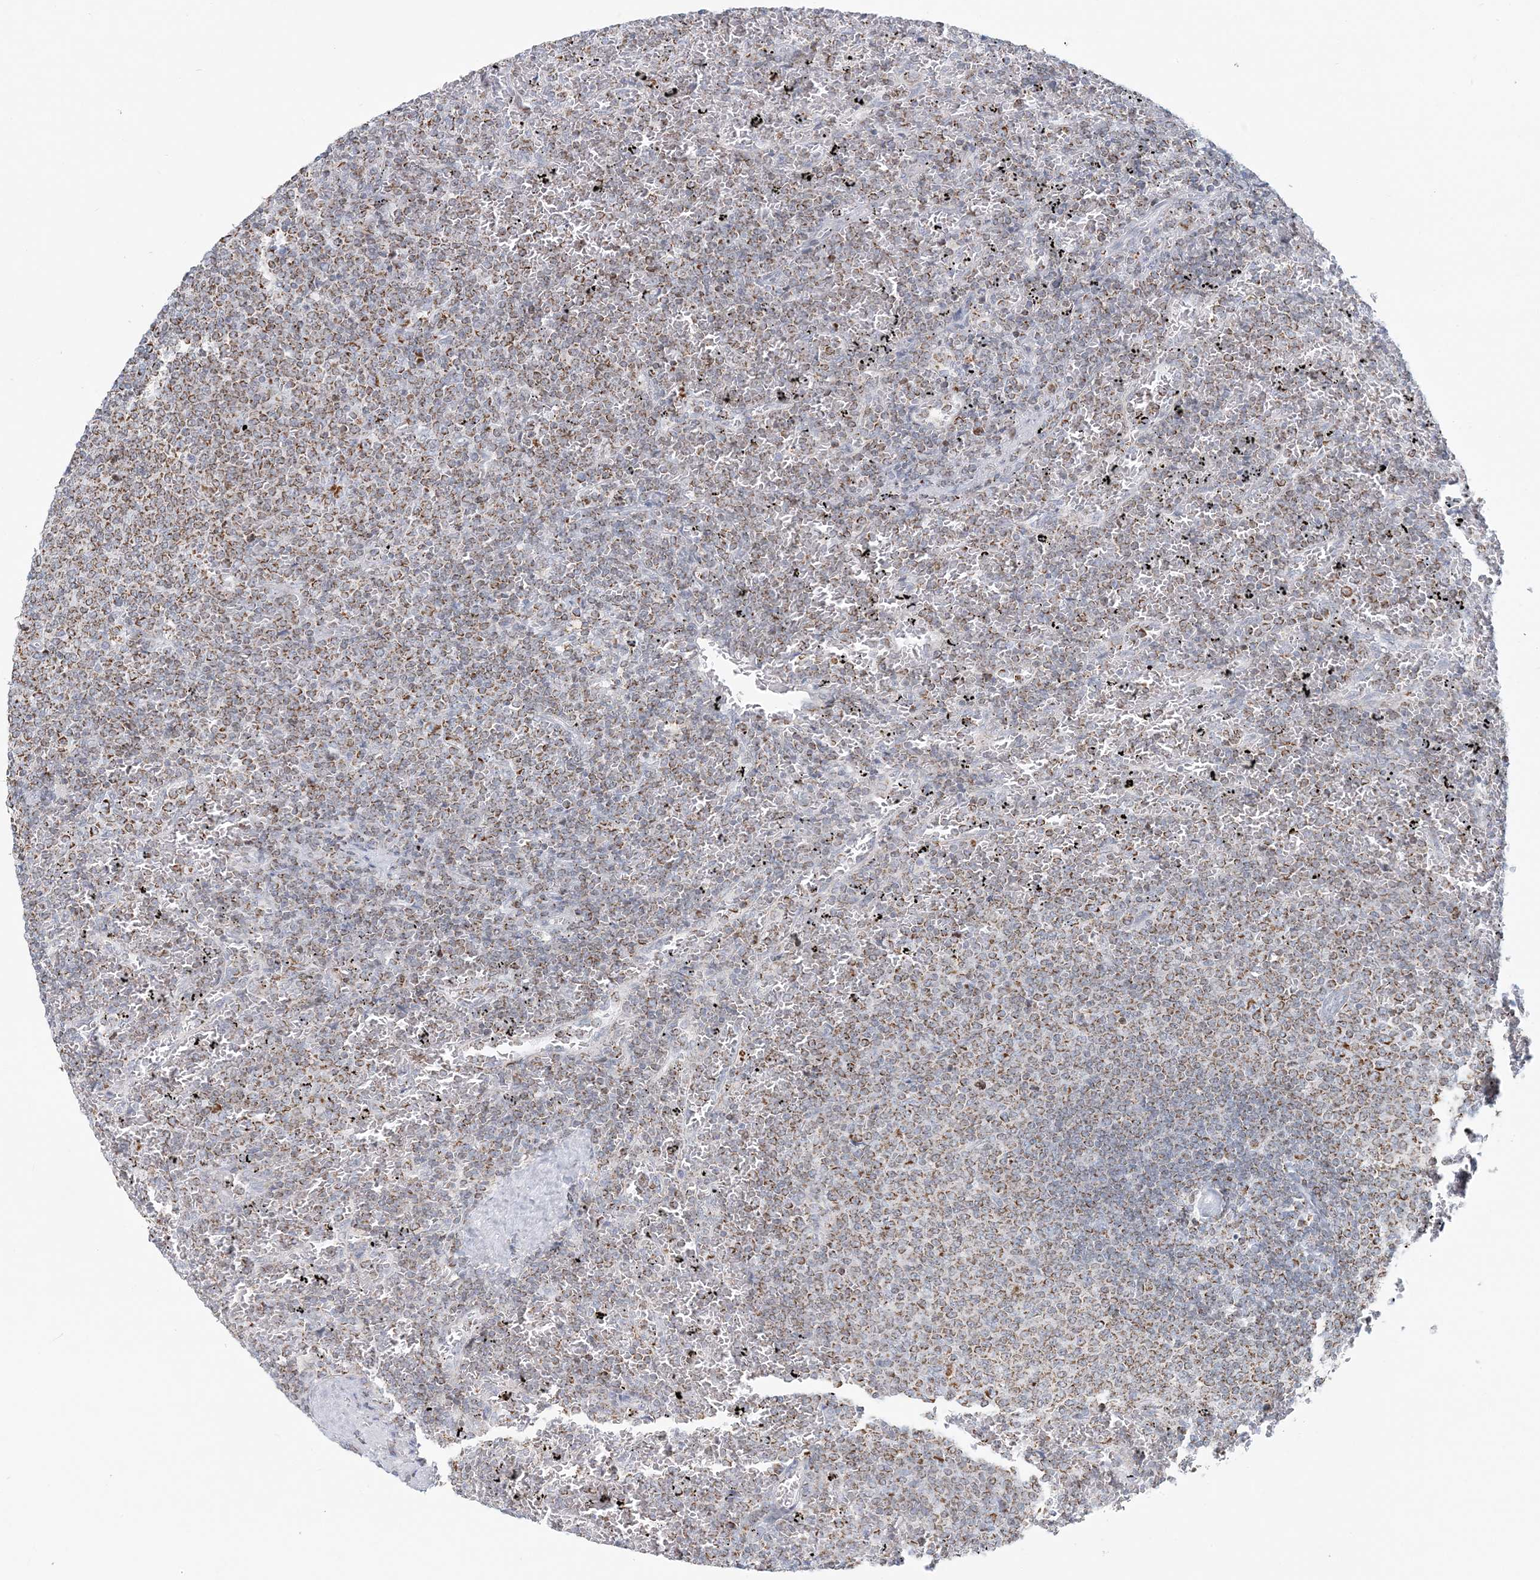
{"staining": {"intensity": "moderate", "quantity": ">75%", "location": "cytoplasmic/membranous"}, "tissue": "lymphoma", "cell_type": "Tumor cells", "image_type": "cancer", "snomed": [{"axis": "morphology", "description": "Malignant lymphoma, non-Hodgkin's type, Low grade"}, {"axis": "topography", "description": "Spleen"}], "caption": "Immunohistochemistry (IHC) micrograph of neoplastic tissue: human malignant lymphoma, non-Hodgkin's type (low-grade) stained using immunohistochemistry (IHC) exhibits medium levels of moderate protein expression localized specifically in the cytoplasmic/membranous of tumor cells, appearing as a cytoplasmic/membranous brown color.", "gene": "BDH1", "patient": {"sex": "female", "age": 77}}